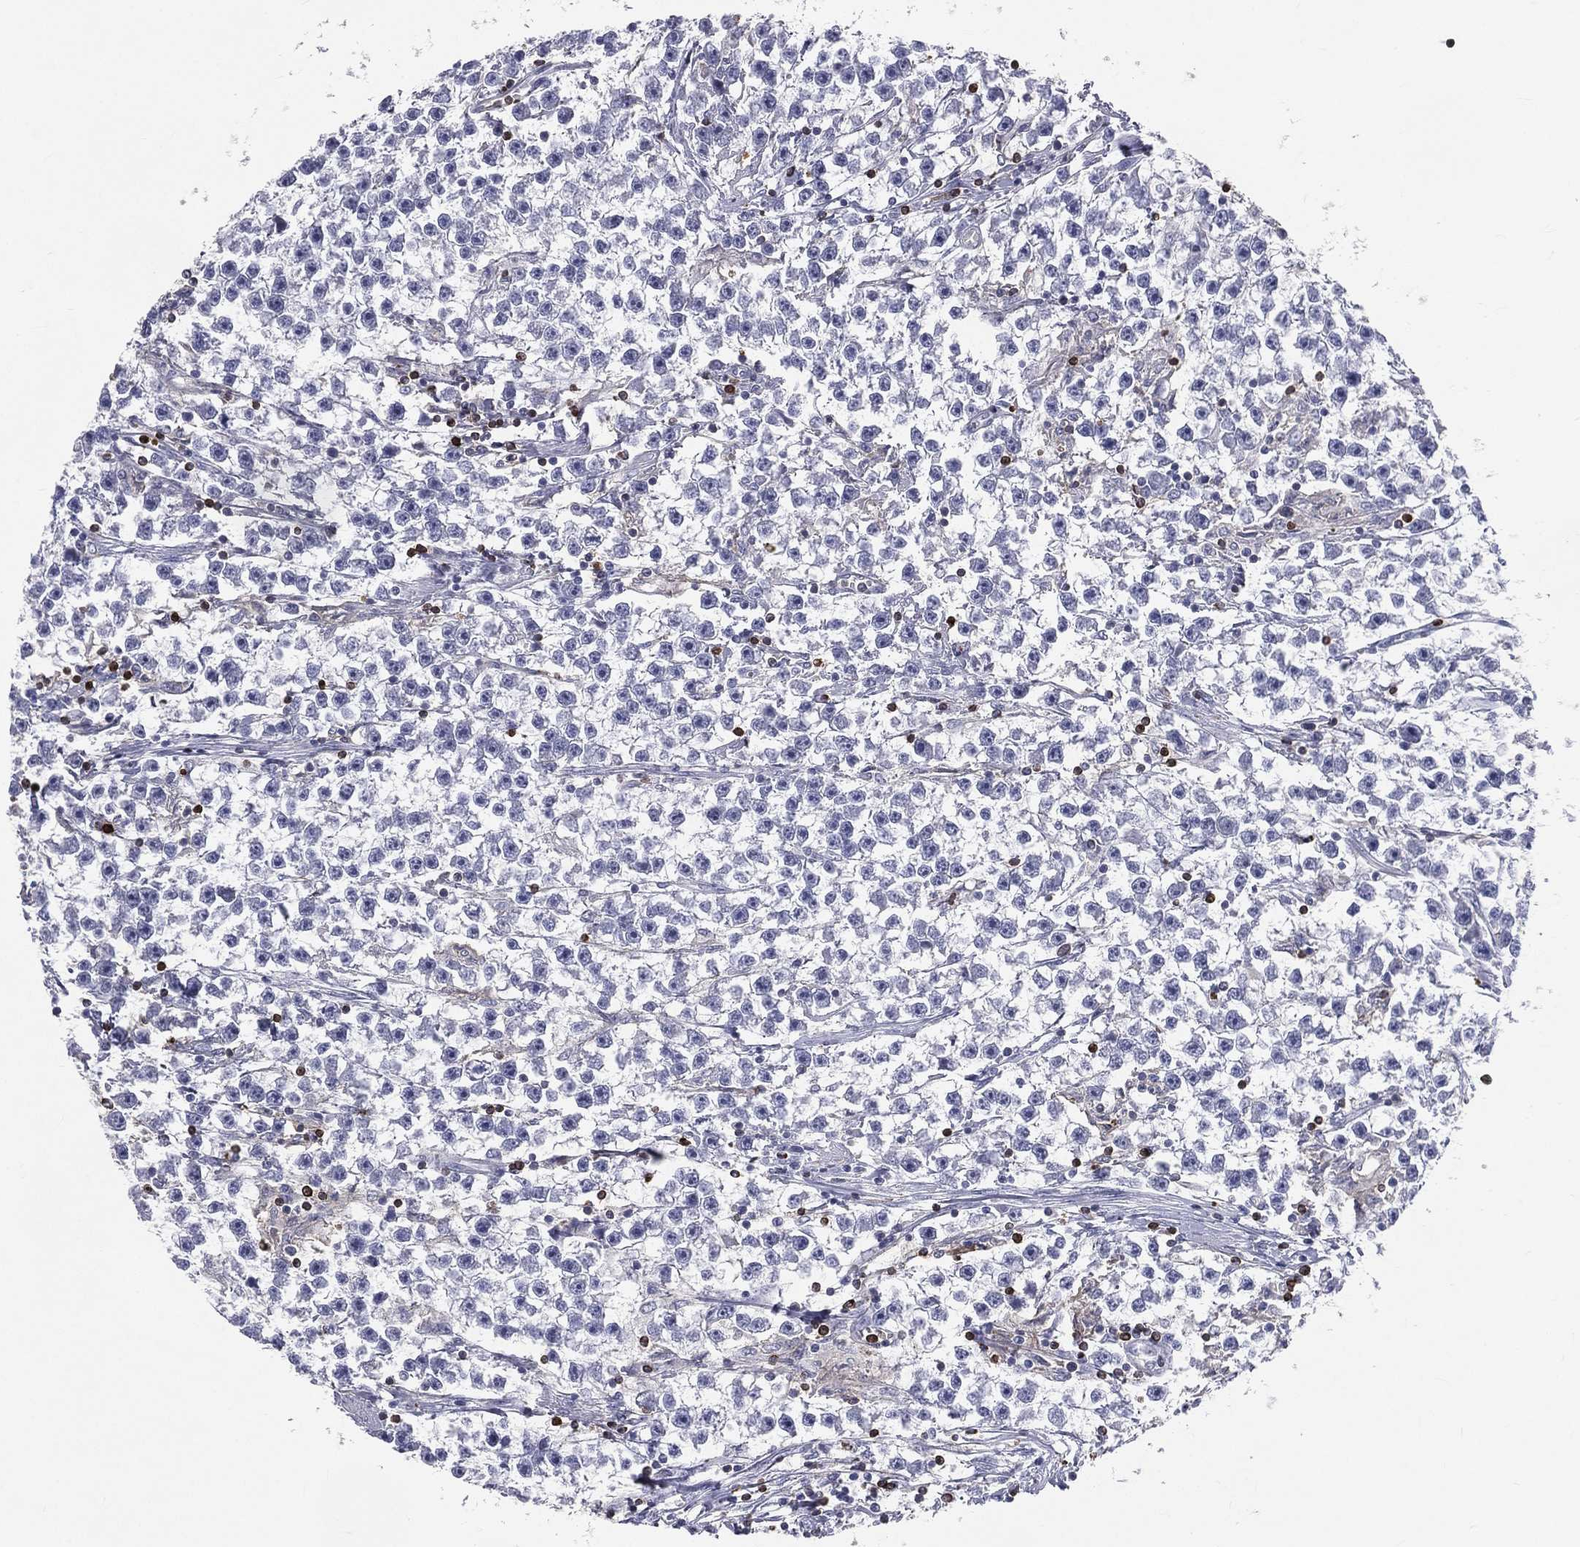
{"staining": {"intensity": "negative", "quantity": "none", "location": "none"}, "tissue": "testis cancer", "cell_type": "Tumor cells", "image_type": "cancer", "snomed": [{"axis": "morphology", "description": "Seminoma, NOS"}, {"axis": "topography", "description": "Testis"}], "caption": "Image shows no protein positivity in tumor cells of testis seminoma tissue.", "gene": "CTSW", "patient": {"sex": "male", "age": 59}}